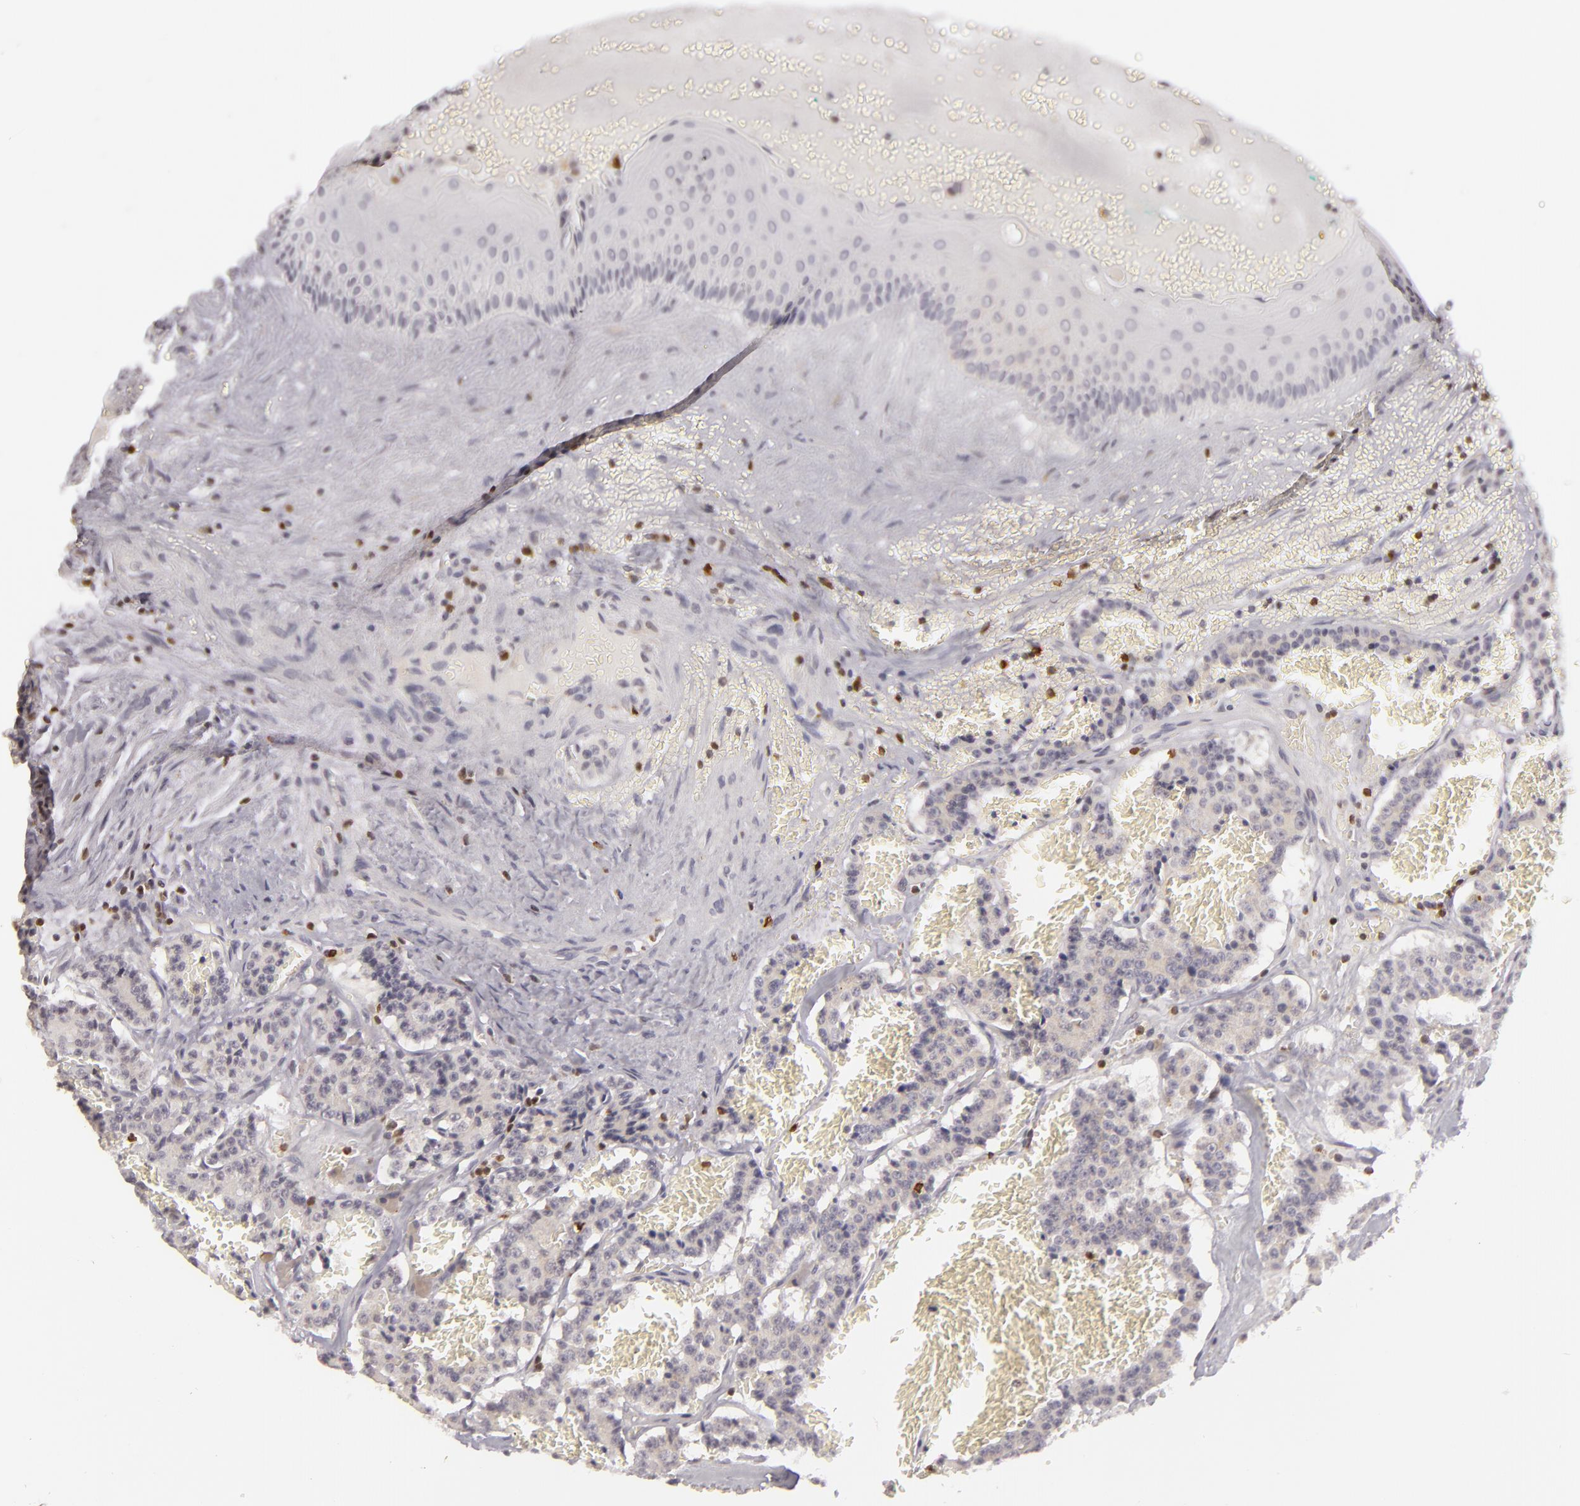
{"staining": {"intensity": "negative", "quantity": "none", "location": "none"}, "tissue": "carcinoid", "cell_type": "Tumor cells", "image_type": "cancer", "snomed": [{"axis": "morphology", "description": "Carcinoid, malignant, NOS"}, {"axis": "topography", "description": "Bronchus"}], "caption": "Immunohistochemical staining of carcinoid reveals no significant staining in tumor cells.", "gene": "APOBEC3G", "patient": {"sex": "male", "age": 55}}